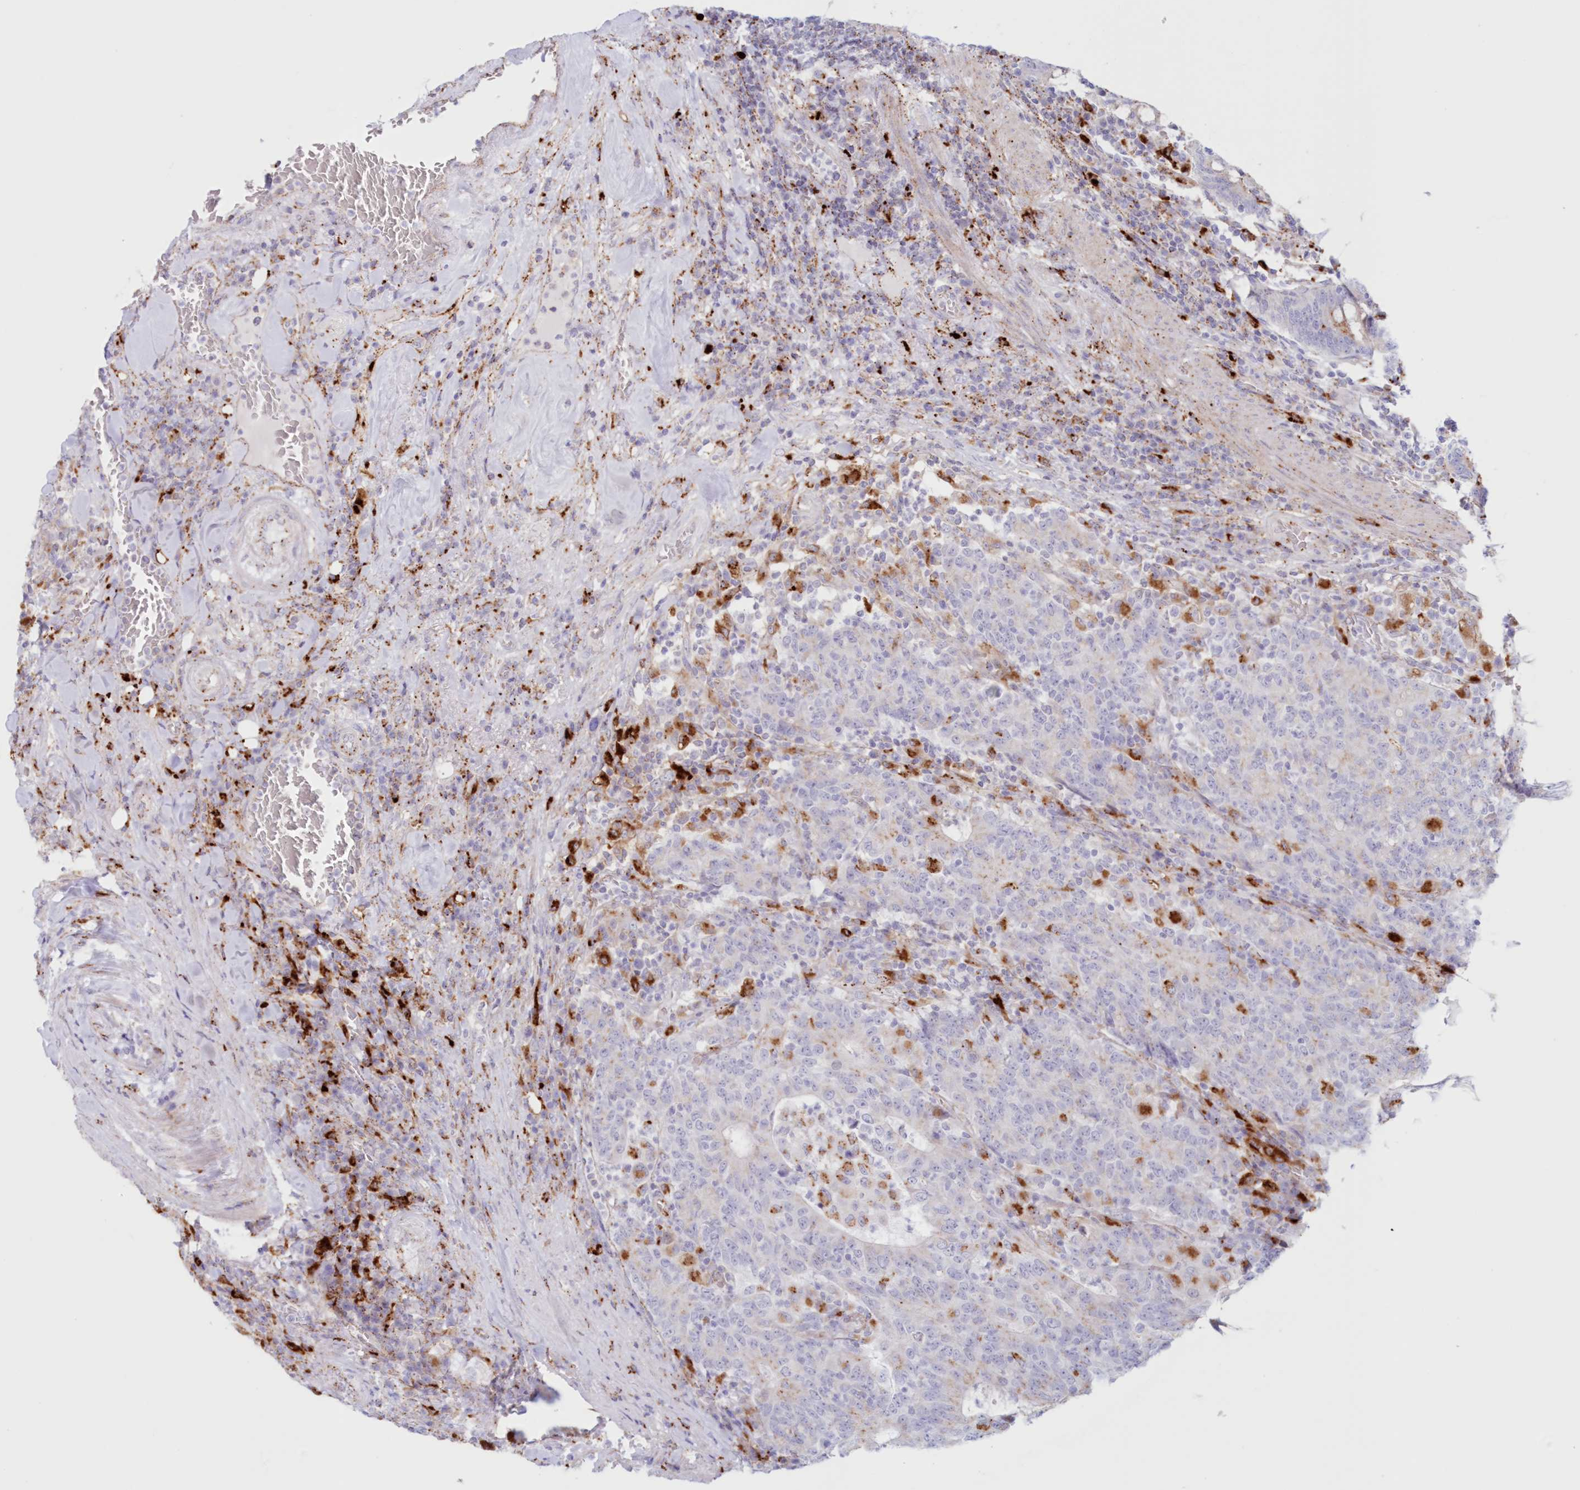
{"staining": {"intensity": "weak", "quantity": "<25%", "location": "cytoplasmic/membranous"}, "tissue": "colorectal cancer", "cell_type": "Tumor cells", "image_type": "cancer", "snomed": [{"axis": "morphology", "description": "Normal tissue, NOS"}, {"axis": "morphology", "description": "Adenocarcinoma, NOS"}, {"axis": "topography", "description": "Colon"}], "caption": "IHC of colorectal cancer (adenocarcinoma) reveals no positivity in tumor cells.", "gene": "TPP1", "patient": {"sex": "female", "age": 75}}